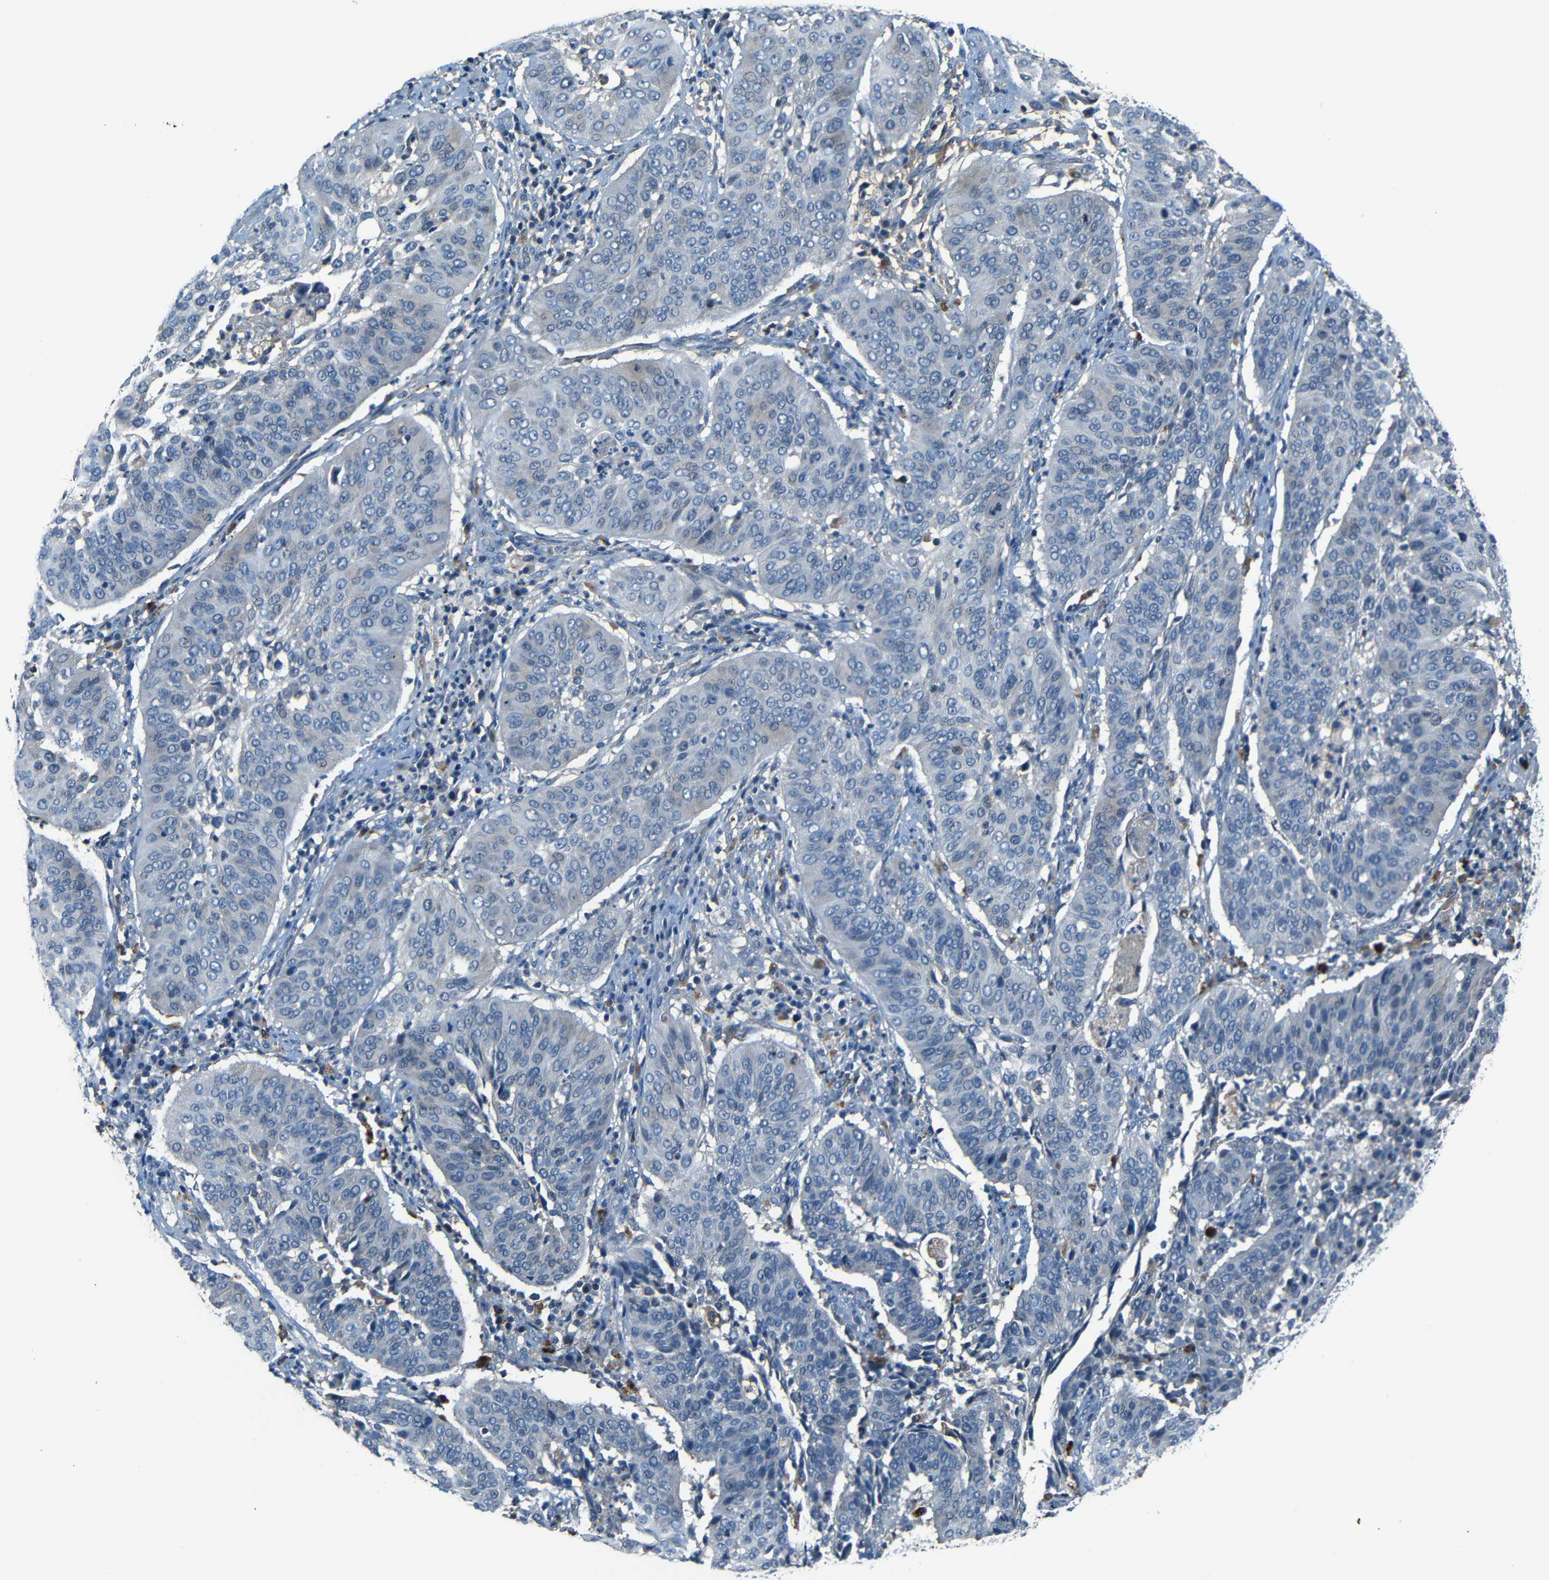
{"staining": {"intensity": "negative", "quantity": "none", "location": "none"}, "tissue": "cervical cancer", "cell_type": "Tumor cells", "image_type": "cancer", "snomed": [{"axis": "morphology", "description": "Normal tissue, NOS"}, {"axis": "morphology", "description": "Squamous cell carcinoma, NOS"}, {"axis": "topography", "description": "Cervix"}], "caption": "Tumor cells are negative for brown protein staining in squamous cell carcinoma (cervical). (DAB (3,3'-diaminobenzidine) IHC visualized using brightfield microscopy, high magnification).", "gene": "SLA", "patient": {"sex": "female", "age": 39}}